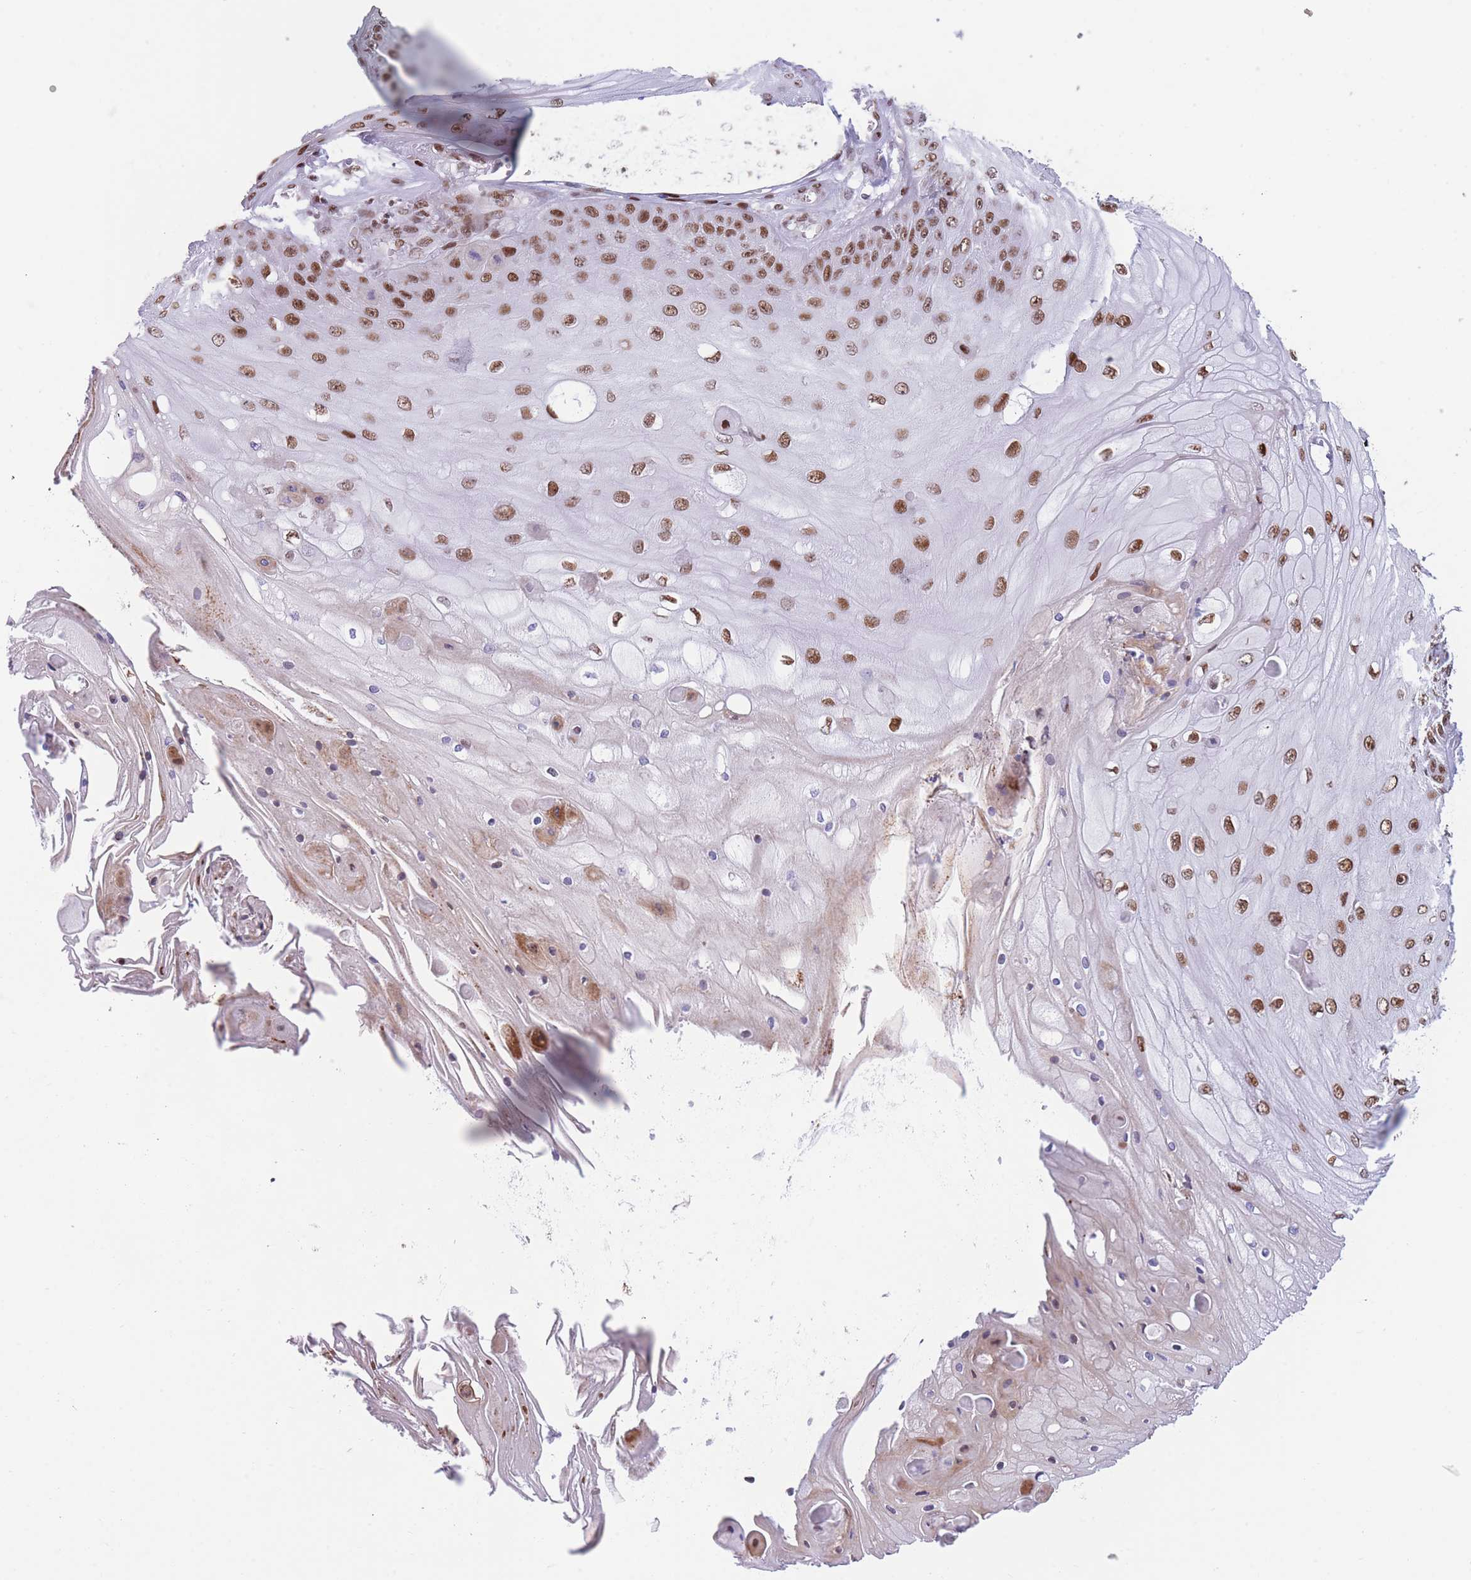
{"staining": {"intensity": "moderate", "quantity": ">75%", "location": "nuclear"}, "tissue": "skin cancer", "cell_type": "Tumor cells", "image_type": "cancer", "snomed": [{"axis": "morphology", "description": "Squamous cell carcinoma, NOS"}, {"axis": "topography", "description": "Skin"}], "caption": "The histopathology image exhibits staining of squamous cell carcinoma (skin), revealing moderate nuclear protein staining (brown color) within tumor cells.", "gene": "DNAJC3", "patient": {"sex": "male", "age": 70}}